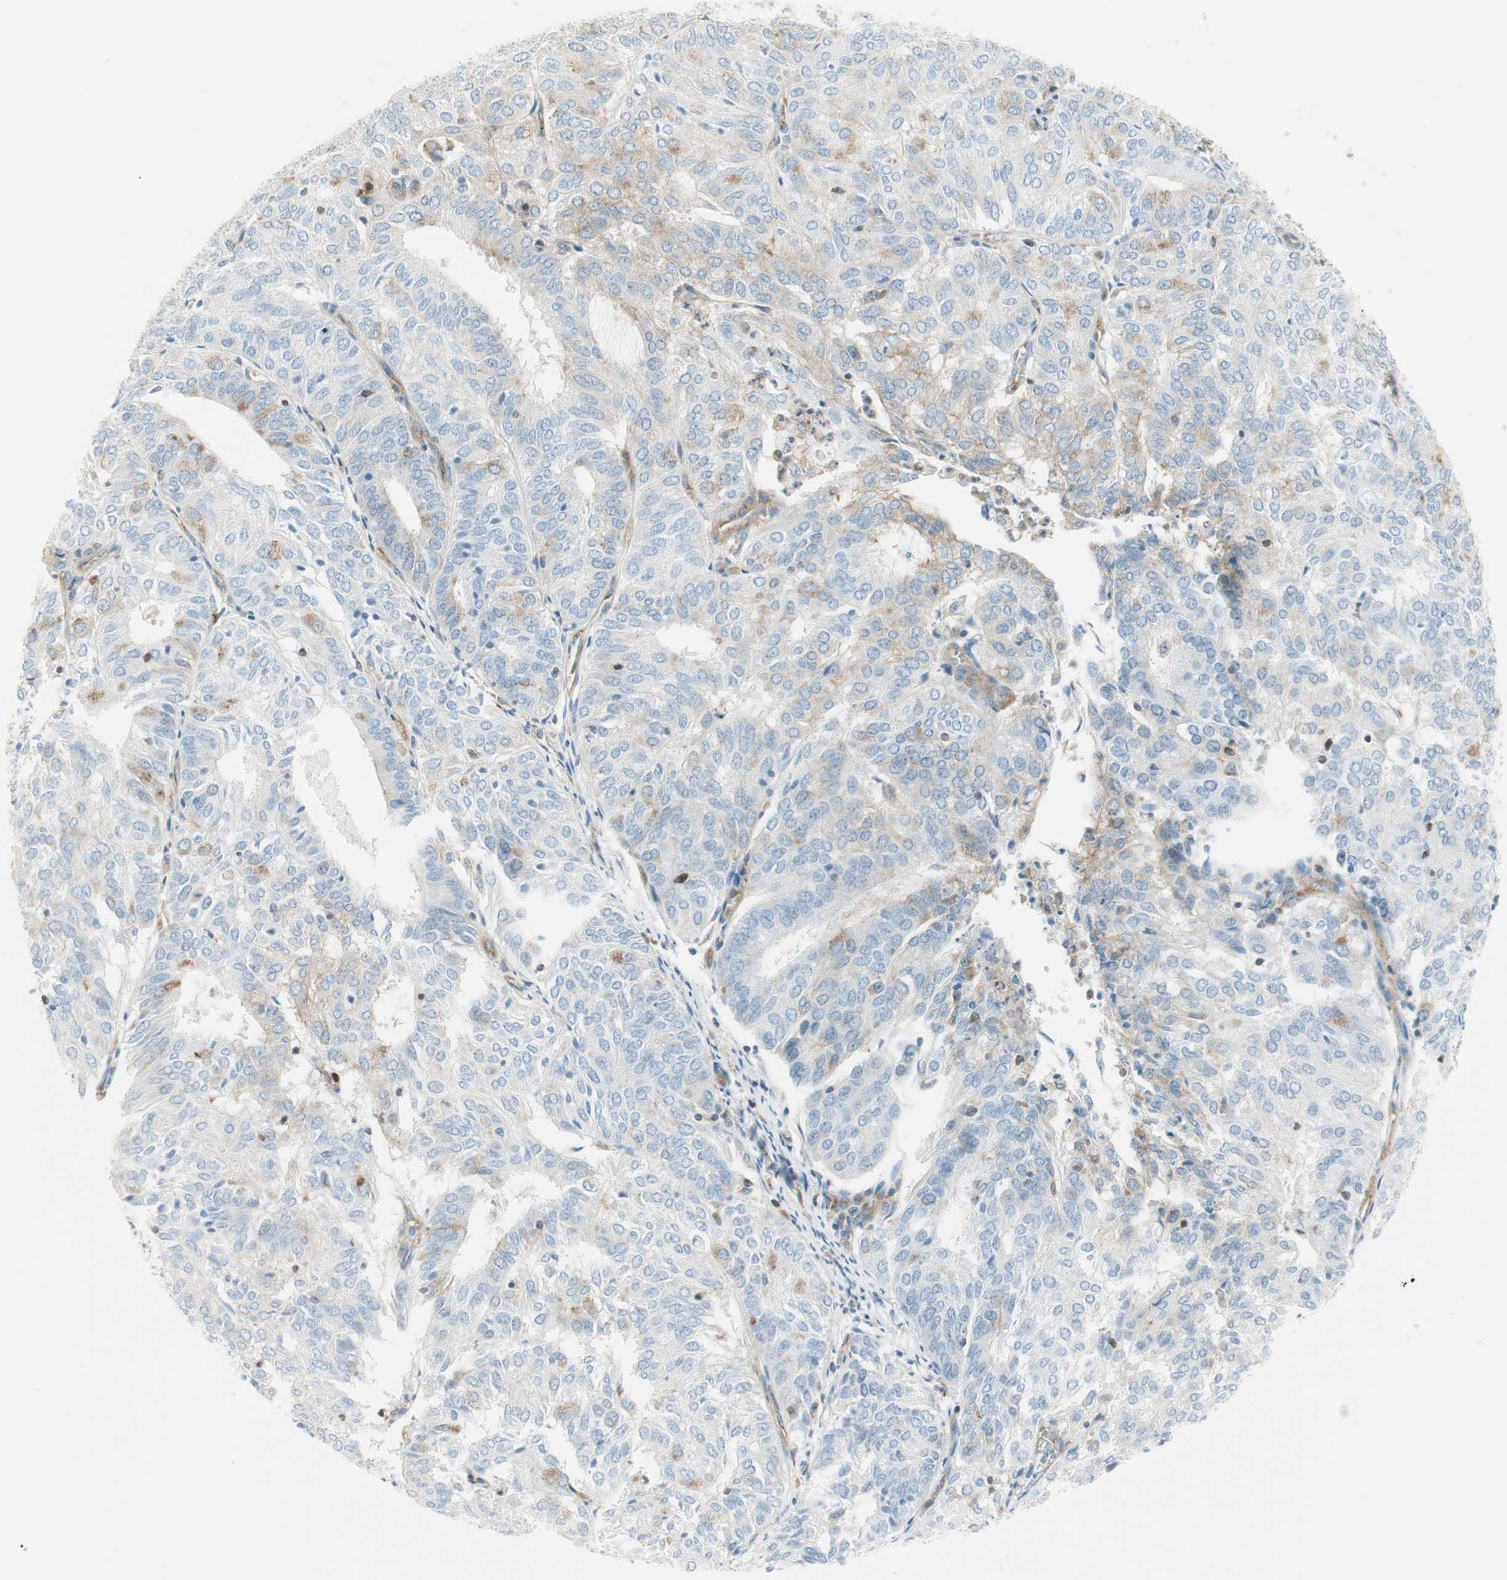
{"staining": {"intensity": "weak", "quantity": "25%-75%", "location": "cytoplasmic/membranous"}, "tissue": "endometrial cancer", "cell_type": "Tumor cells", "image_type": "cancer", "snomed": [{"axis": "morphology", "description": "Adenocarcinoma, NOS"}, {"axis": "topography", "description": "Uterus"}], "caption": "Adenocarcinoma (endometrial) stained for a protein (brown) demonstrates weak cytoplasmic/membranous positive staining in about 25%-75% of tumor cells.", "gene": "AGFG1", "patient": {"sex": "female", "age": 60}}